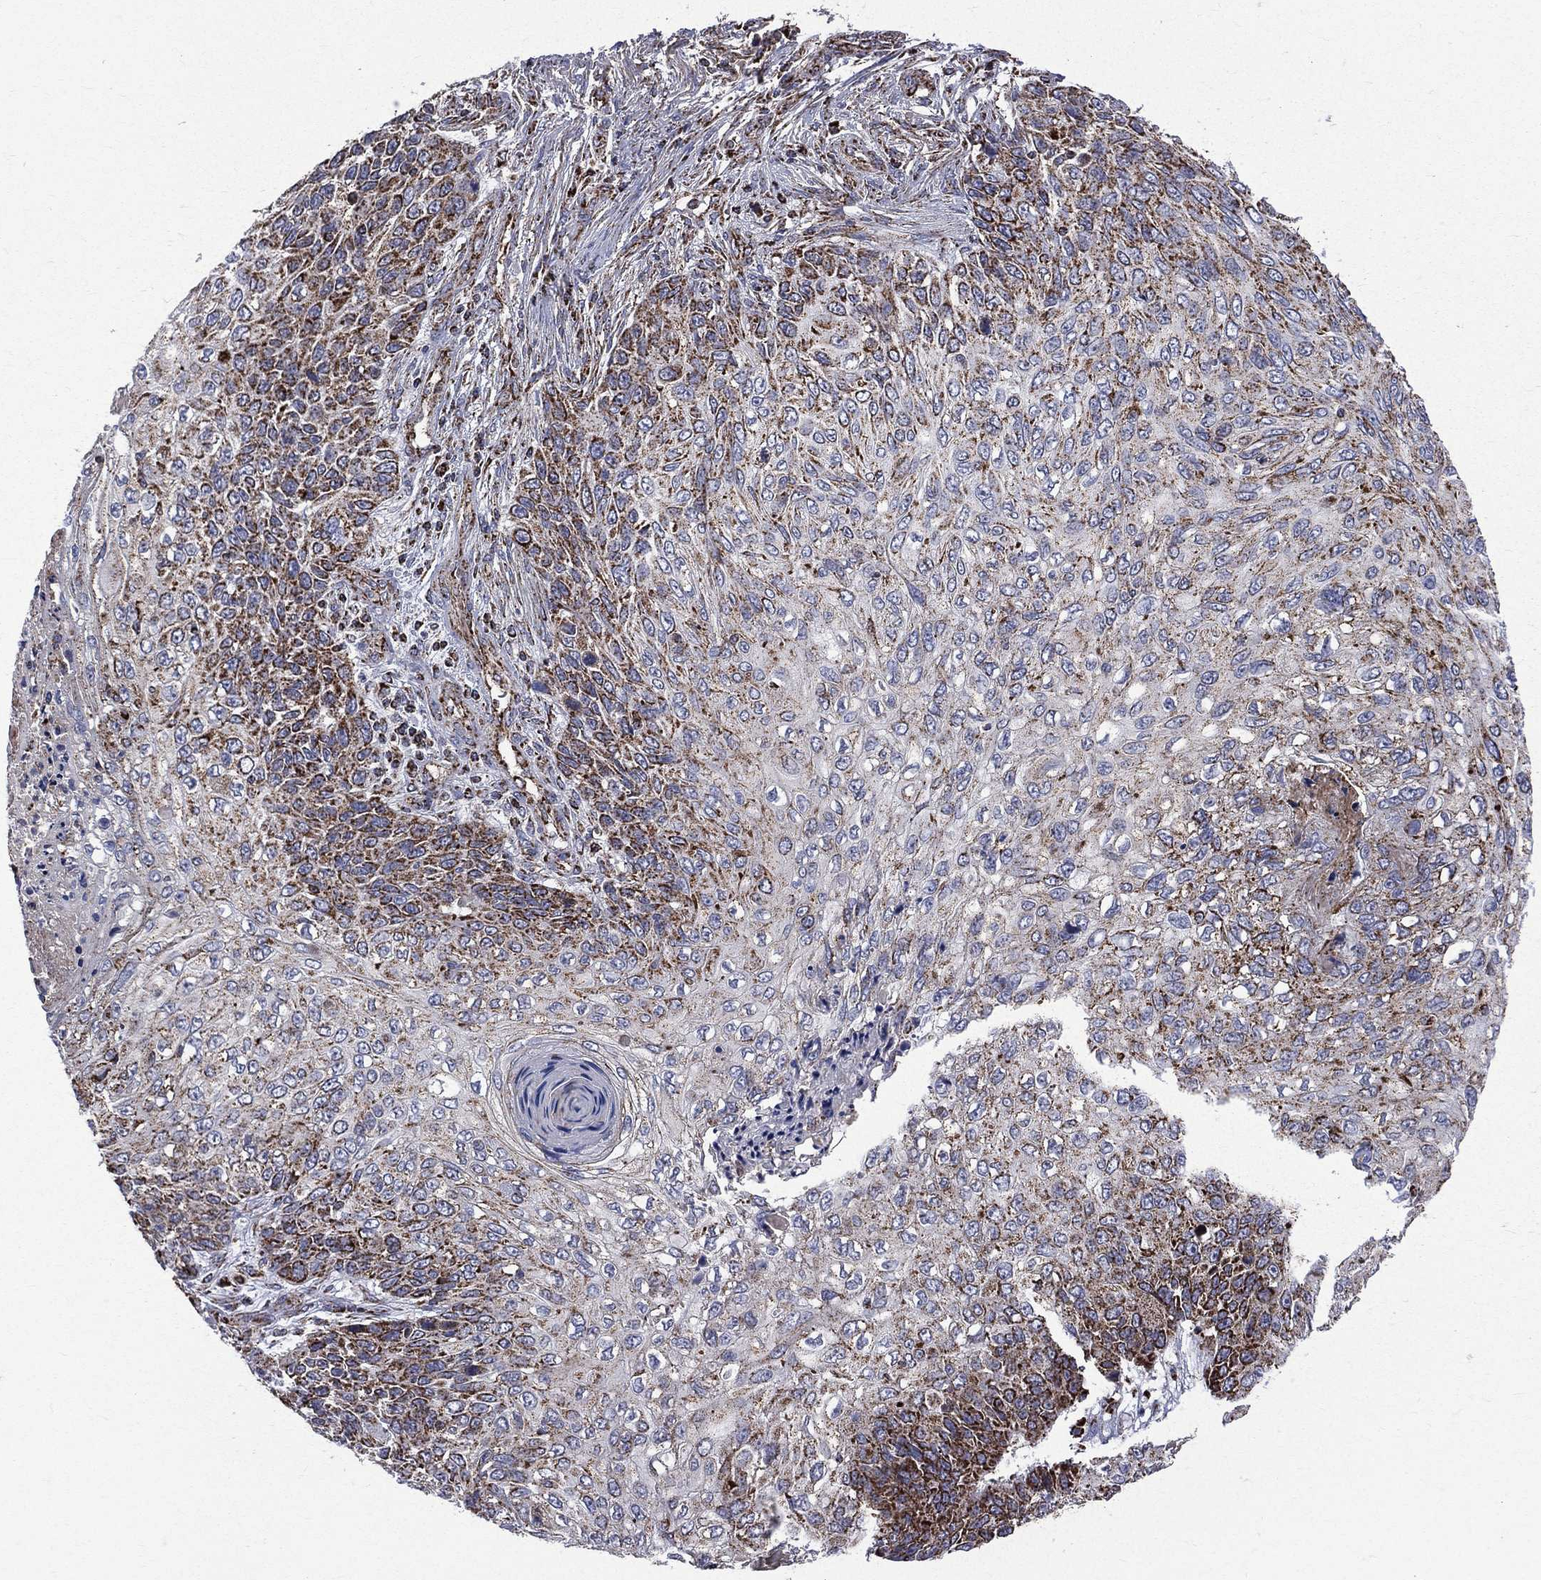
{"staining": {"intensity": "moderate", "quantity": "25%-75%", "location": "cytoplasmic/membranous"}, "tissue": "skin cancer", "cell_type": "Tumor cells", "image_type": "cancer", "snomed": [{"axis": "morphology", "description": "Squamous cell carcinoma, NOS"}, {"axis": "topography", "description": "Skin"}], "caption": "A medium amount of moderate cytoplasmic/membranous positivity is present in approximately 25%-75% of tumor cells in skin cancer (squamous cell carcinoma) tissue.", "gene": "GOT2", "patient": {"sex": "male", "age": 92}}